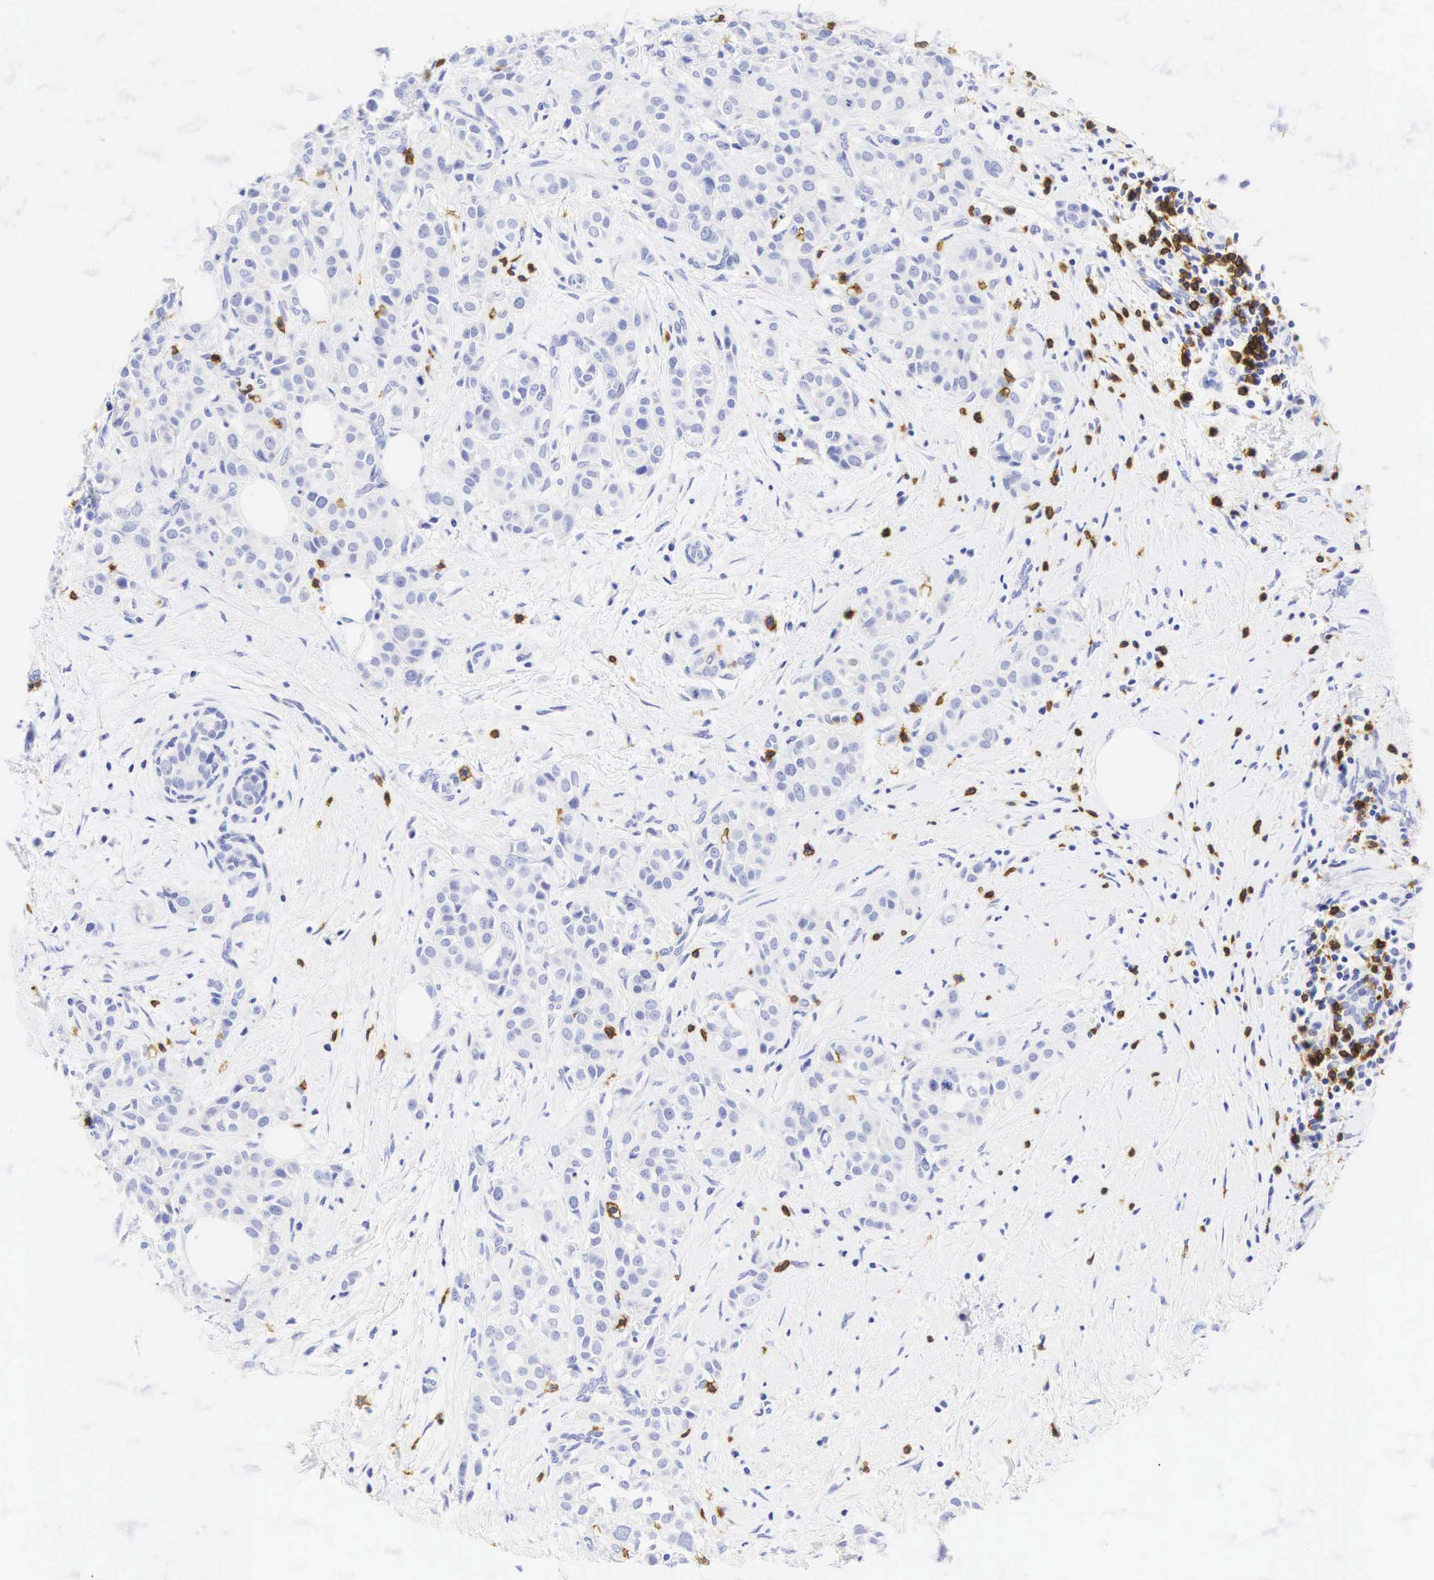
{"staining": {"intensity": "negative", "quantity": "none", "location": "none"}, "tissue": "breast cancer", "cell_type": "Tumor cells", "image_type": "cancer", "snomed": [{"axis": "morphology", "description": "Duct carcinoma"}, {"axis": "topography", "description": "Breast"}], "caption": "Immunohistochemistry of human invasive ductal carcinoma (breast) exhibits no expression in tumor cells.", "gene": "CD8A", "patient": {"sex": "female", "age": 55}}